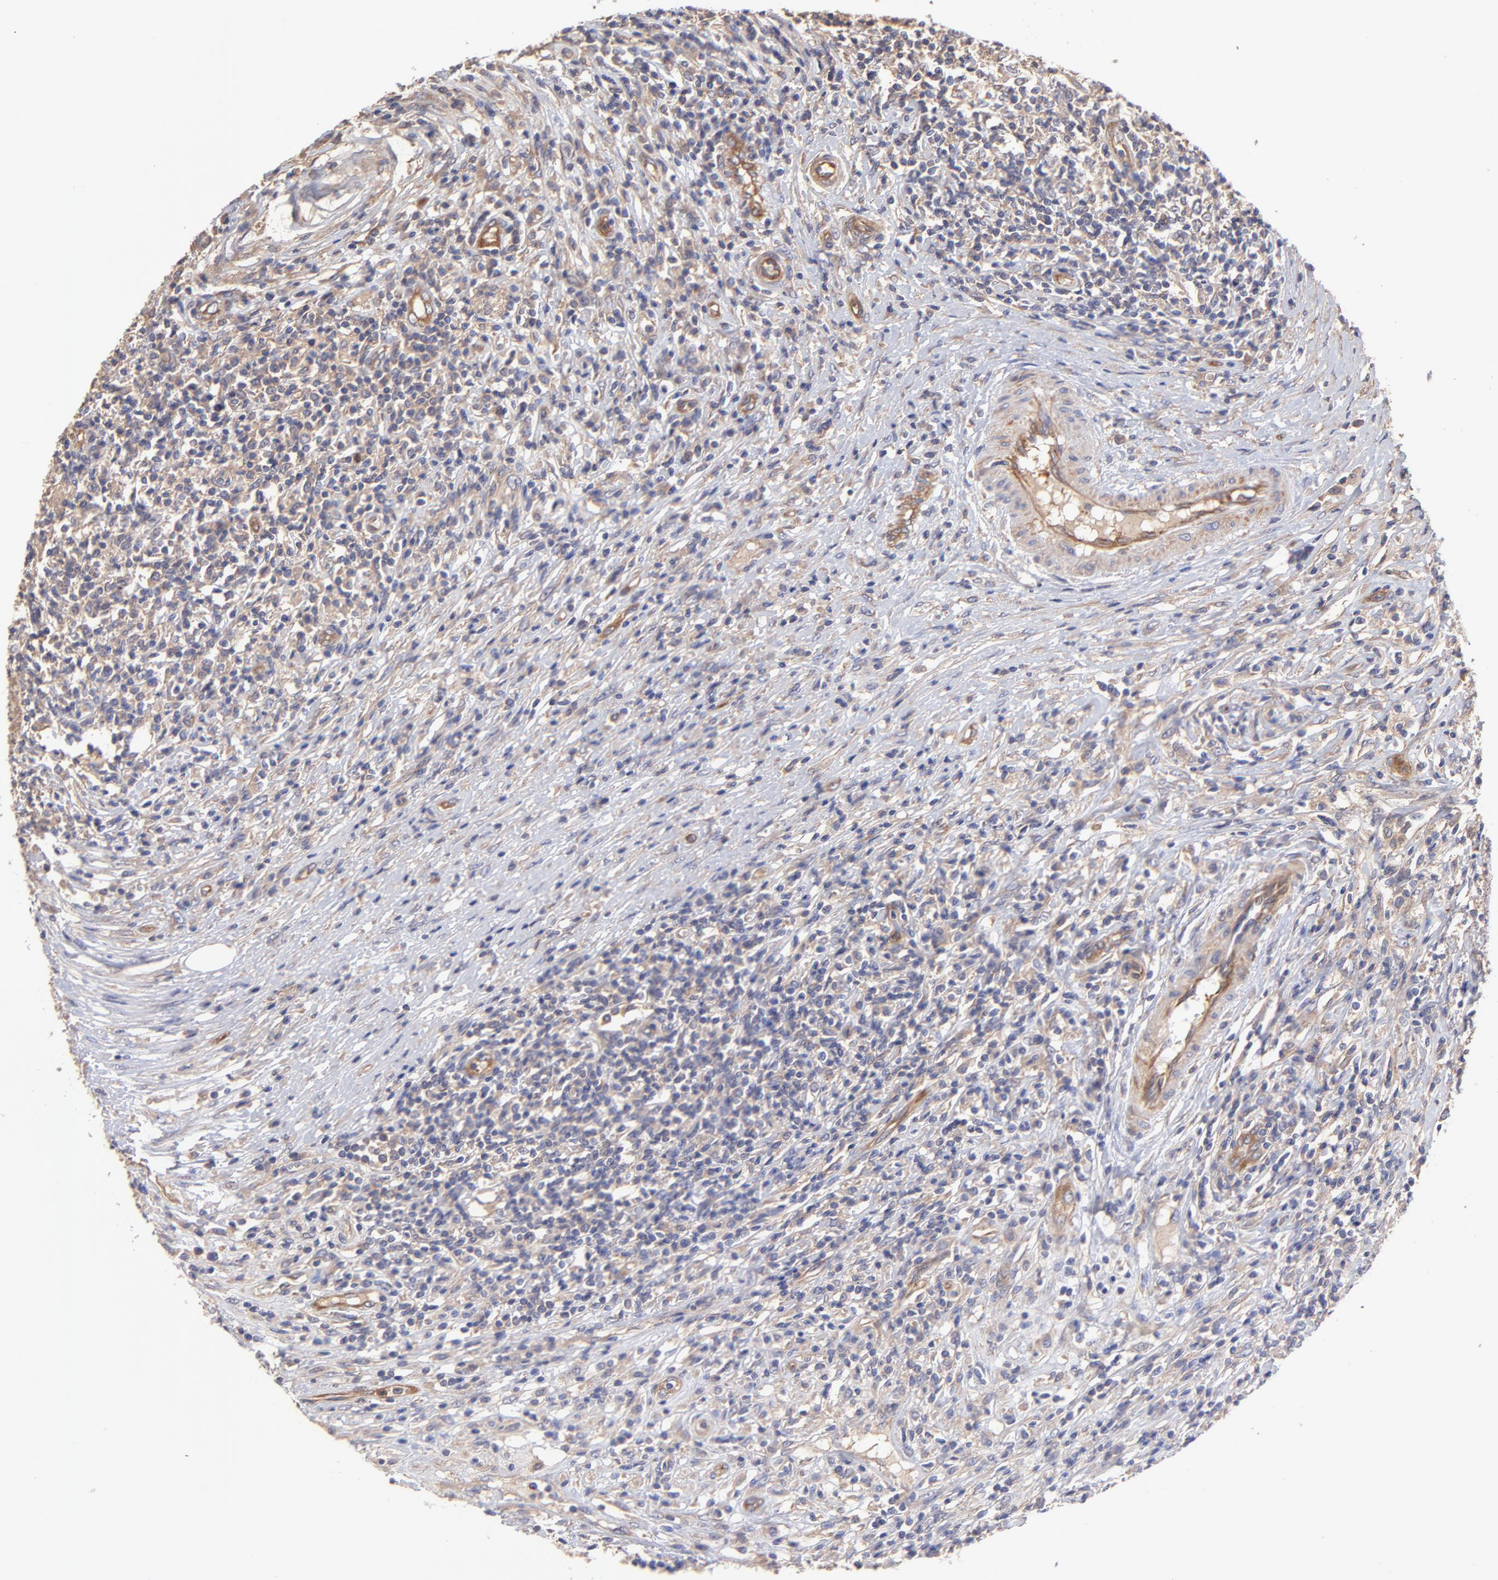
{"staining": {"intensity": "weak", "quantity": "25%-75%", "location": "cytoplasmic/membranous"}, "tissue": "lymphoma", "cell_type": "Tumor cells", "image_type": "cancer", "snomed": [{"axis": "morphology", "description": "Malignant lymphoma, non-Hodgkin's type, High grade"}, {"axis": "topography", "description": "Lymph node"}], "caption": "Lymphoma stained with immunohistochemistry demonstrates weak cytoplasmic/membranous staining in approximately 25%-75% of tumor cells.", "gene": "ASB7", "patient": {"sex": "female", "age": 84}}